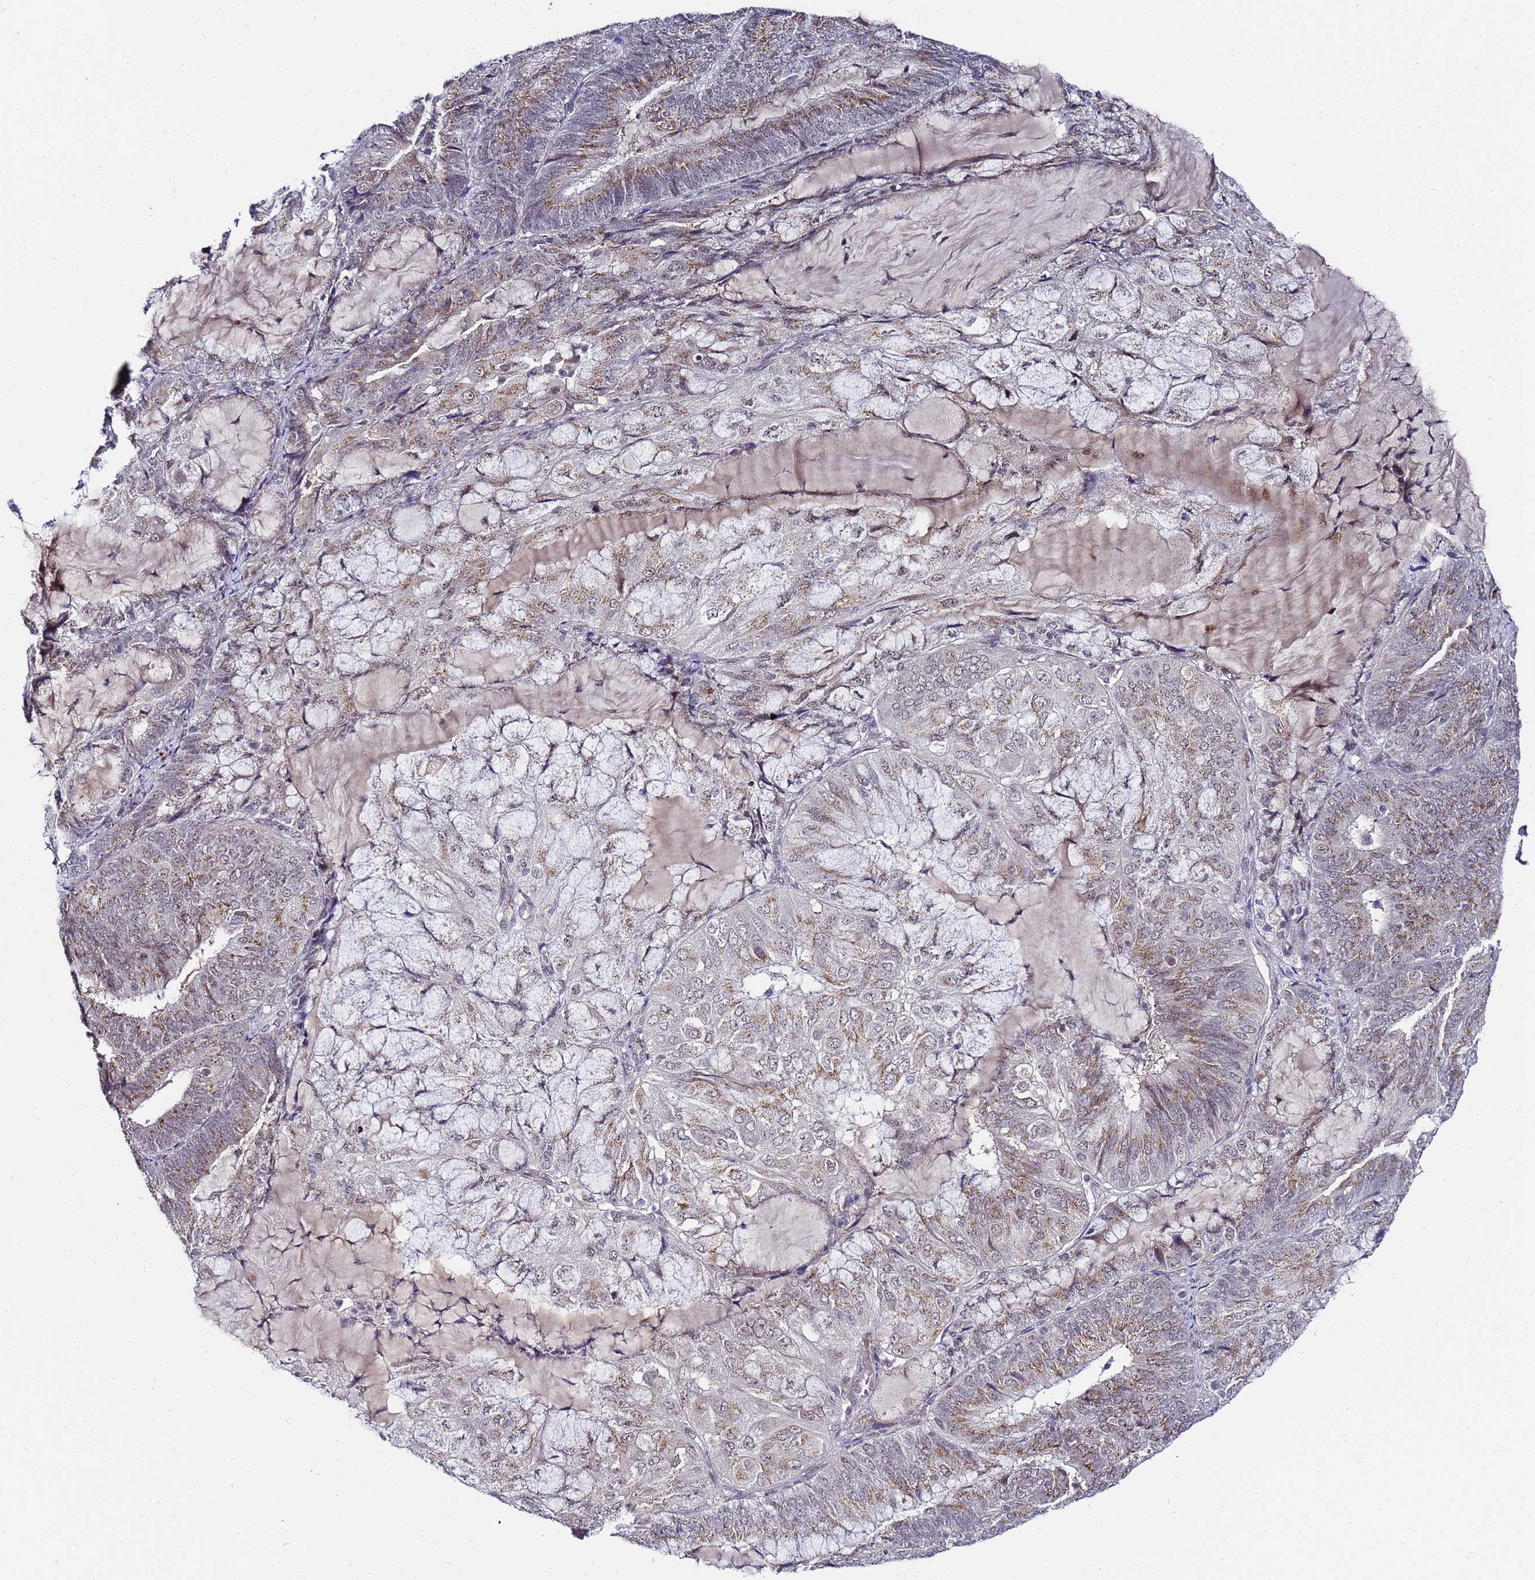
{"staining": {"intensity": "moderate", "quantity": "25%-75%", "location": "cytoplasmic/membranous"}, "tissue": "endometrial cancer", "cell_type": "Tumor cells", "image_type": "cancer", "snomed": [{"axis": "morphology", "description": "Adenocarcinoma, NOS"}, {"axis": "topography", "description": "Endometrium"}], "caption": "Endometrial adenocarcinoma stained for a protein shows moderate cytoplasmic/membranous positivity in tumor cells. Nuclei are stained in blue.", "gene": "C19orf47", "patient": {"sex": "female", "age": 81}}